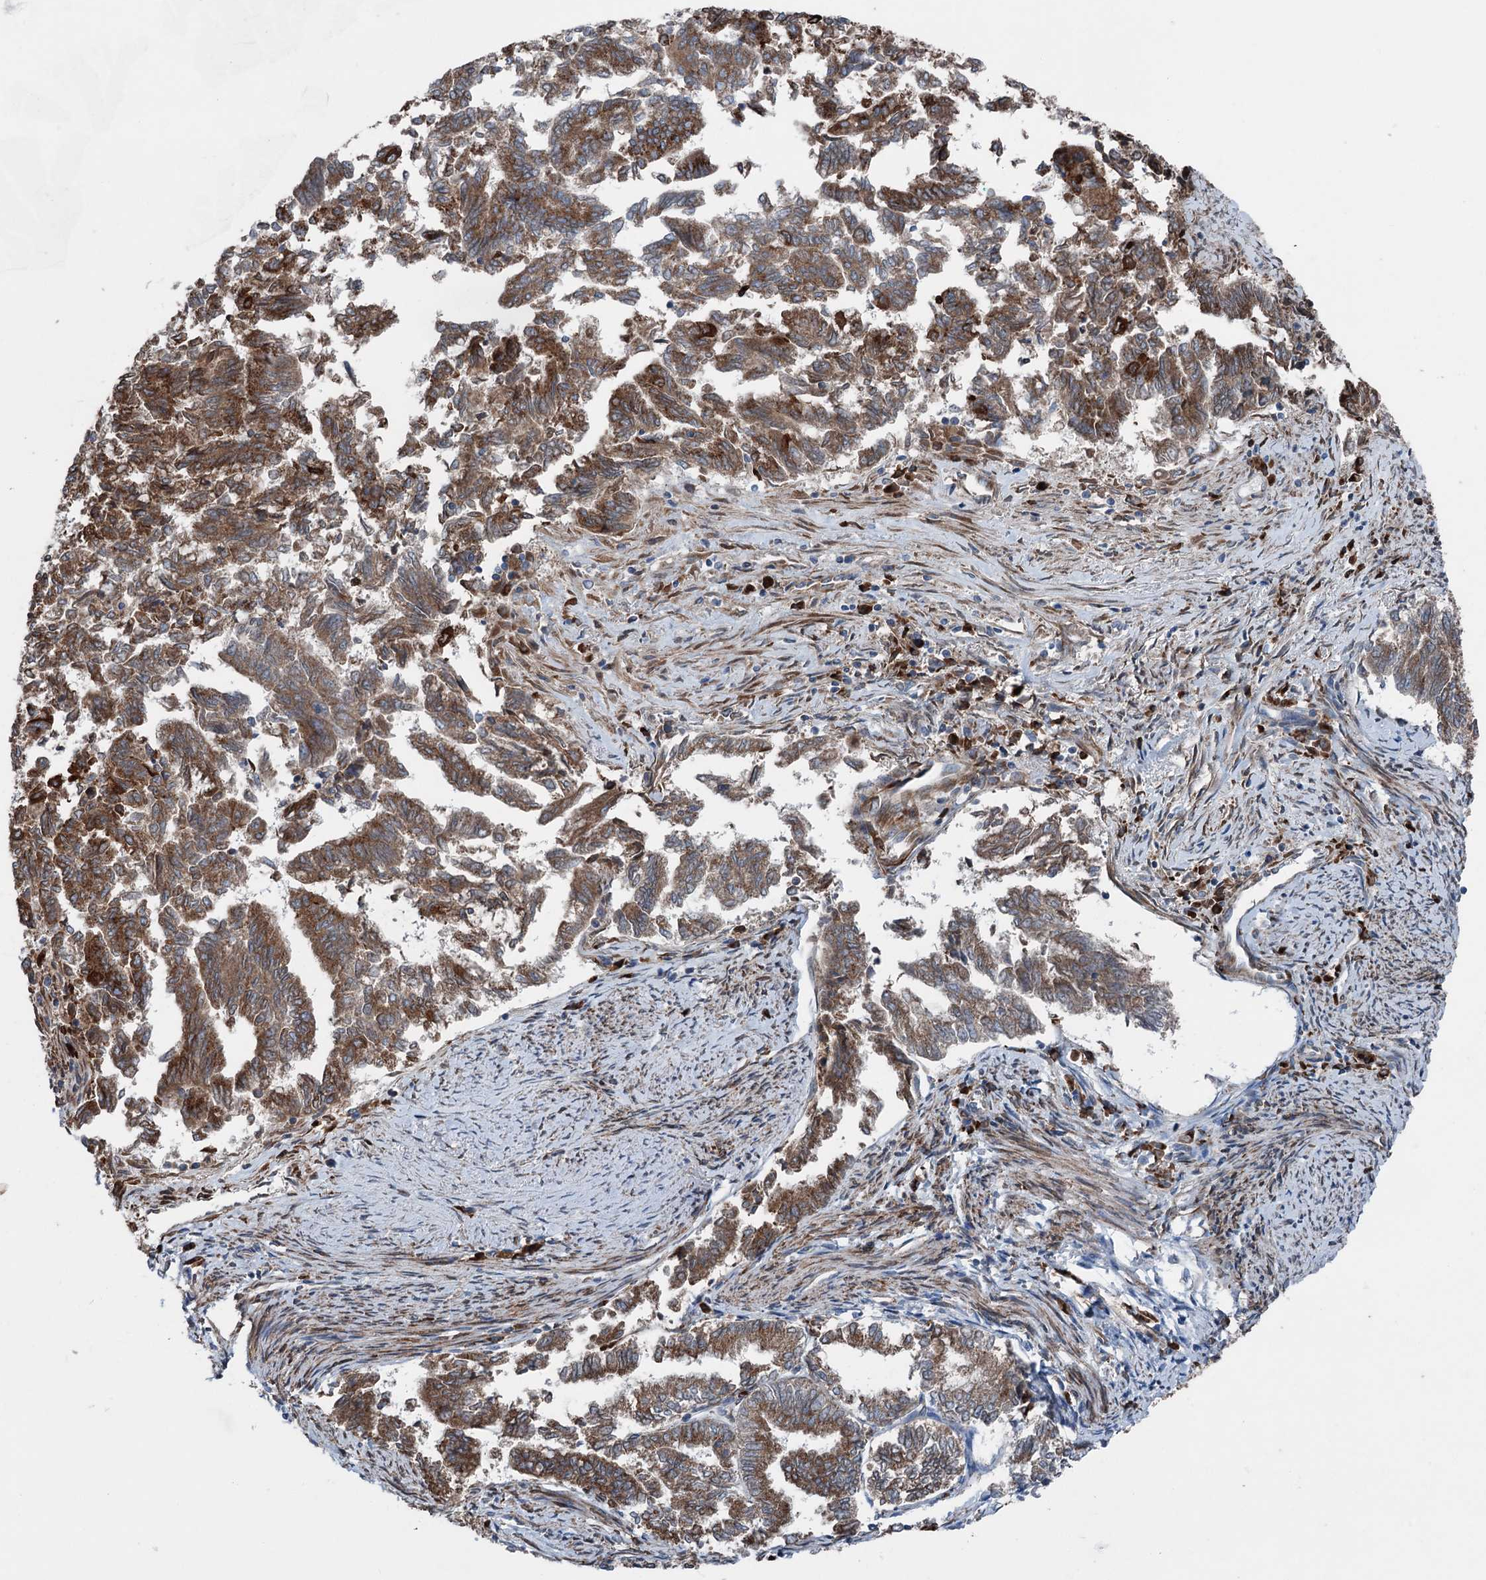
{"staining": {"intensity": "strong", "quantity": ">75%", "location": "cytoplasmic/membranous"}, "tissue": "endometrial cancer", "cell_type": "Tumor cells", "image_type": "cancer", "snomed": [{"axis": "morphology", "description": "Adenocarcinoma, NOS"}, {"axis": "topography", "description": "Endometrium"}], "caption": "Endometrial adenocarcinoma tissue demonstrates strong cytoplasmic/membranous positivity in about >75% of tumor cells", "gene": "CALCOCO1", "patient": {"sex": "female", "age": 79}}